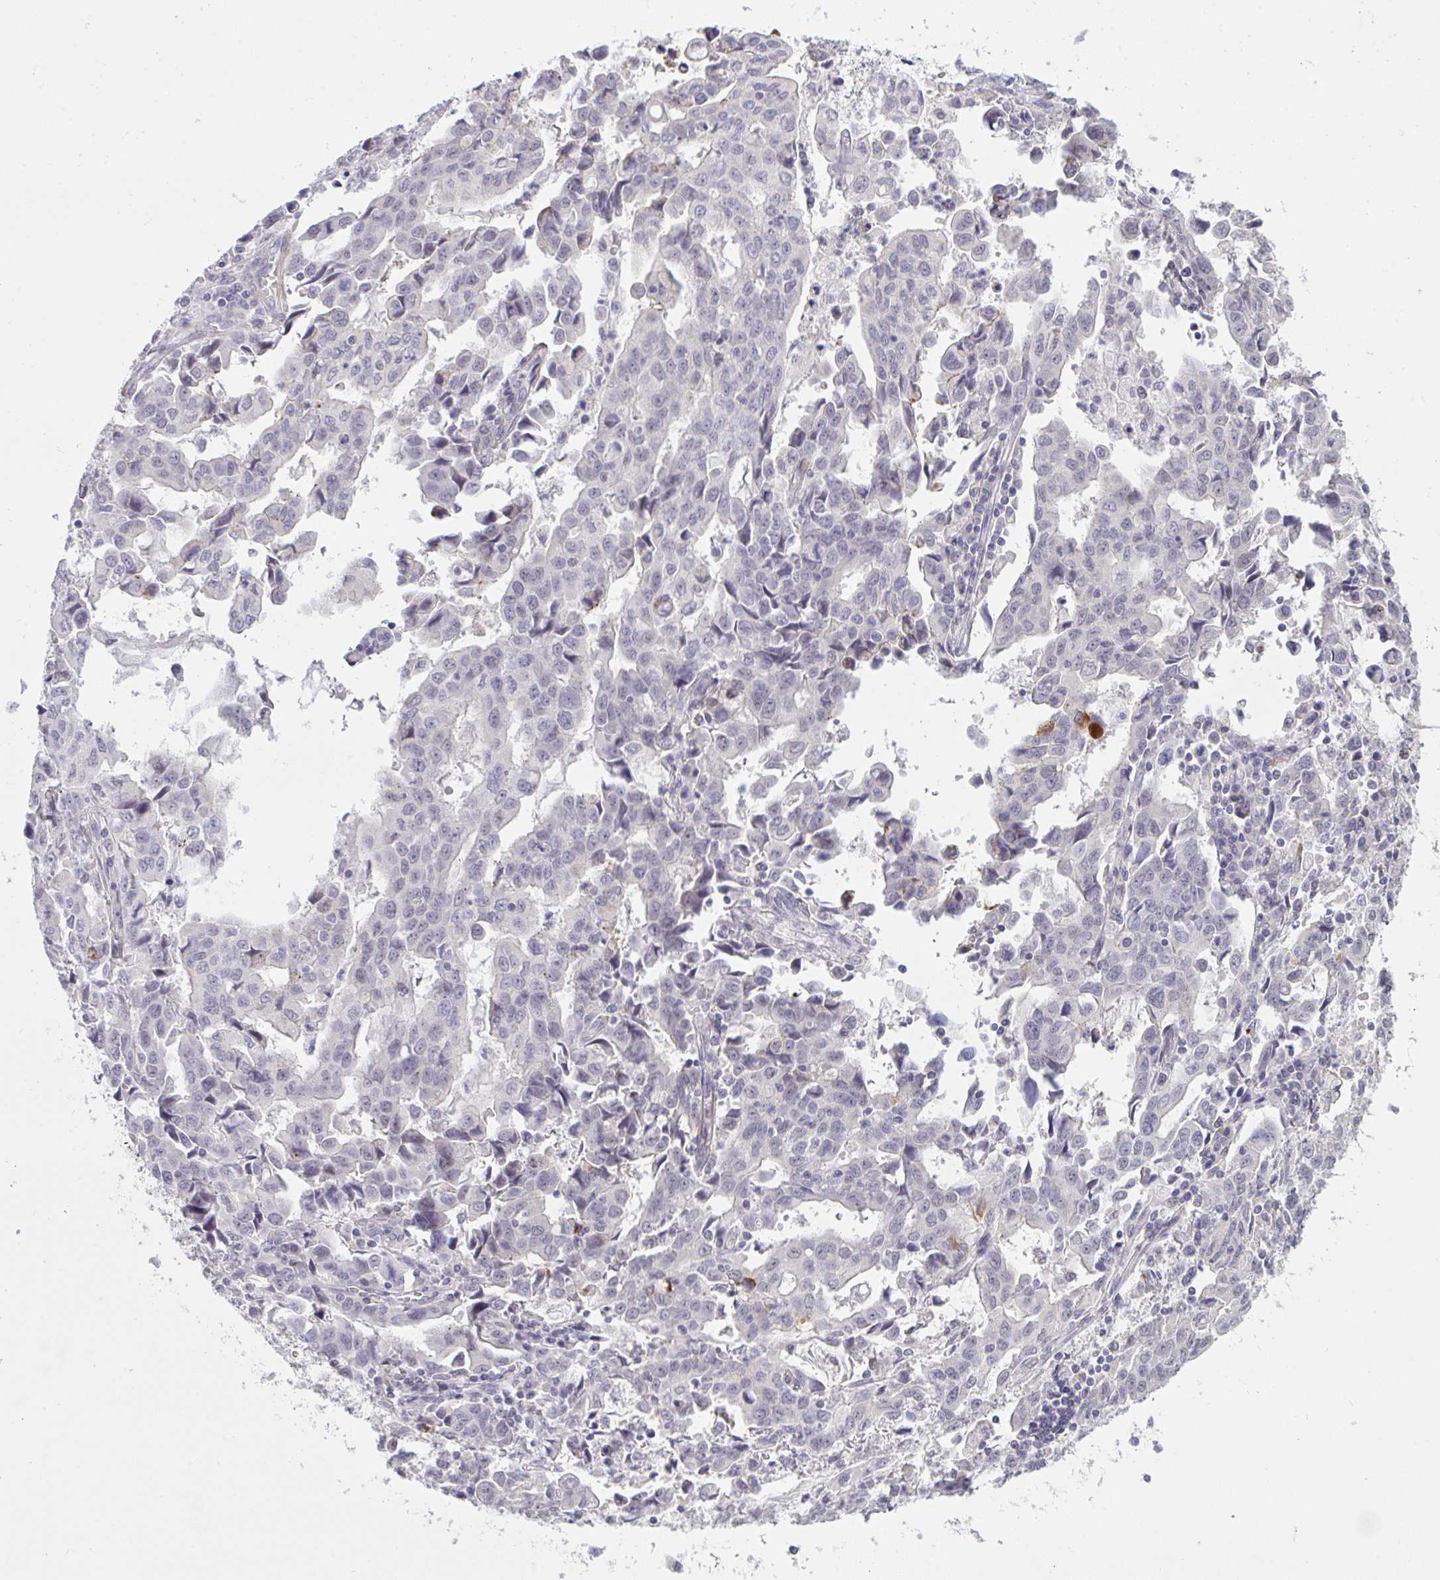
{"staining": {"intensity": "negative", "quantity": "none", "location": "none"}, "tissue": "stomach cancer", "cell_type": "Tumor cells", "image_type": "cancer", "snomed": [{"axis": "morphology", "description": "Adenocarcinoma, NOS"}, {"axis": "topography", "description": "Stomach, upper"}], "caption": "The micrograph displays no significant staining in tumor cells of stomach adenocarcinoma.", "gene": "ZNF784", "patient": {"sex": "male", "age": 85}}